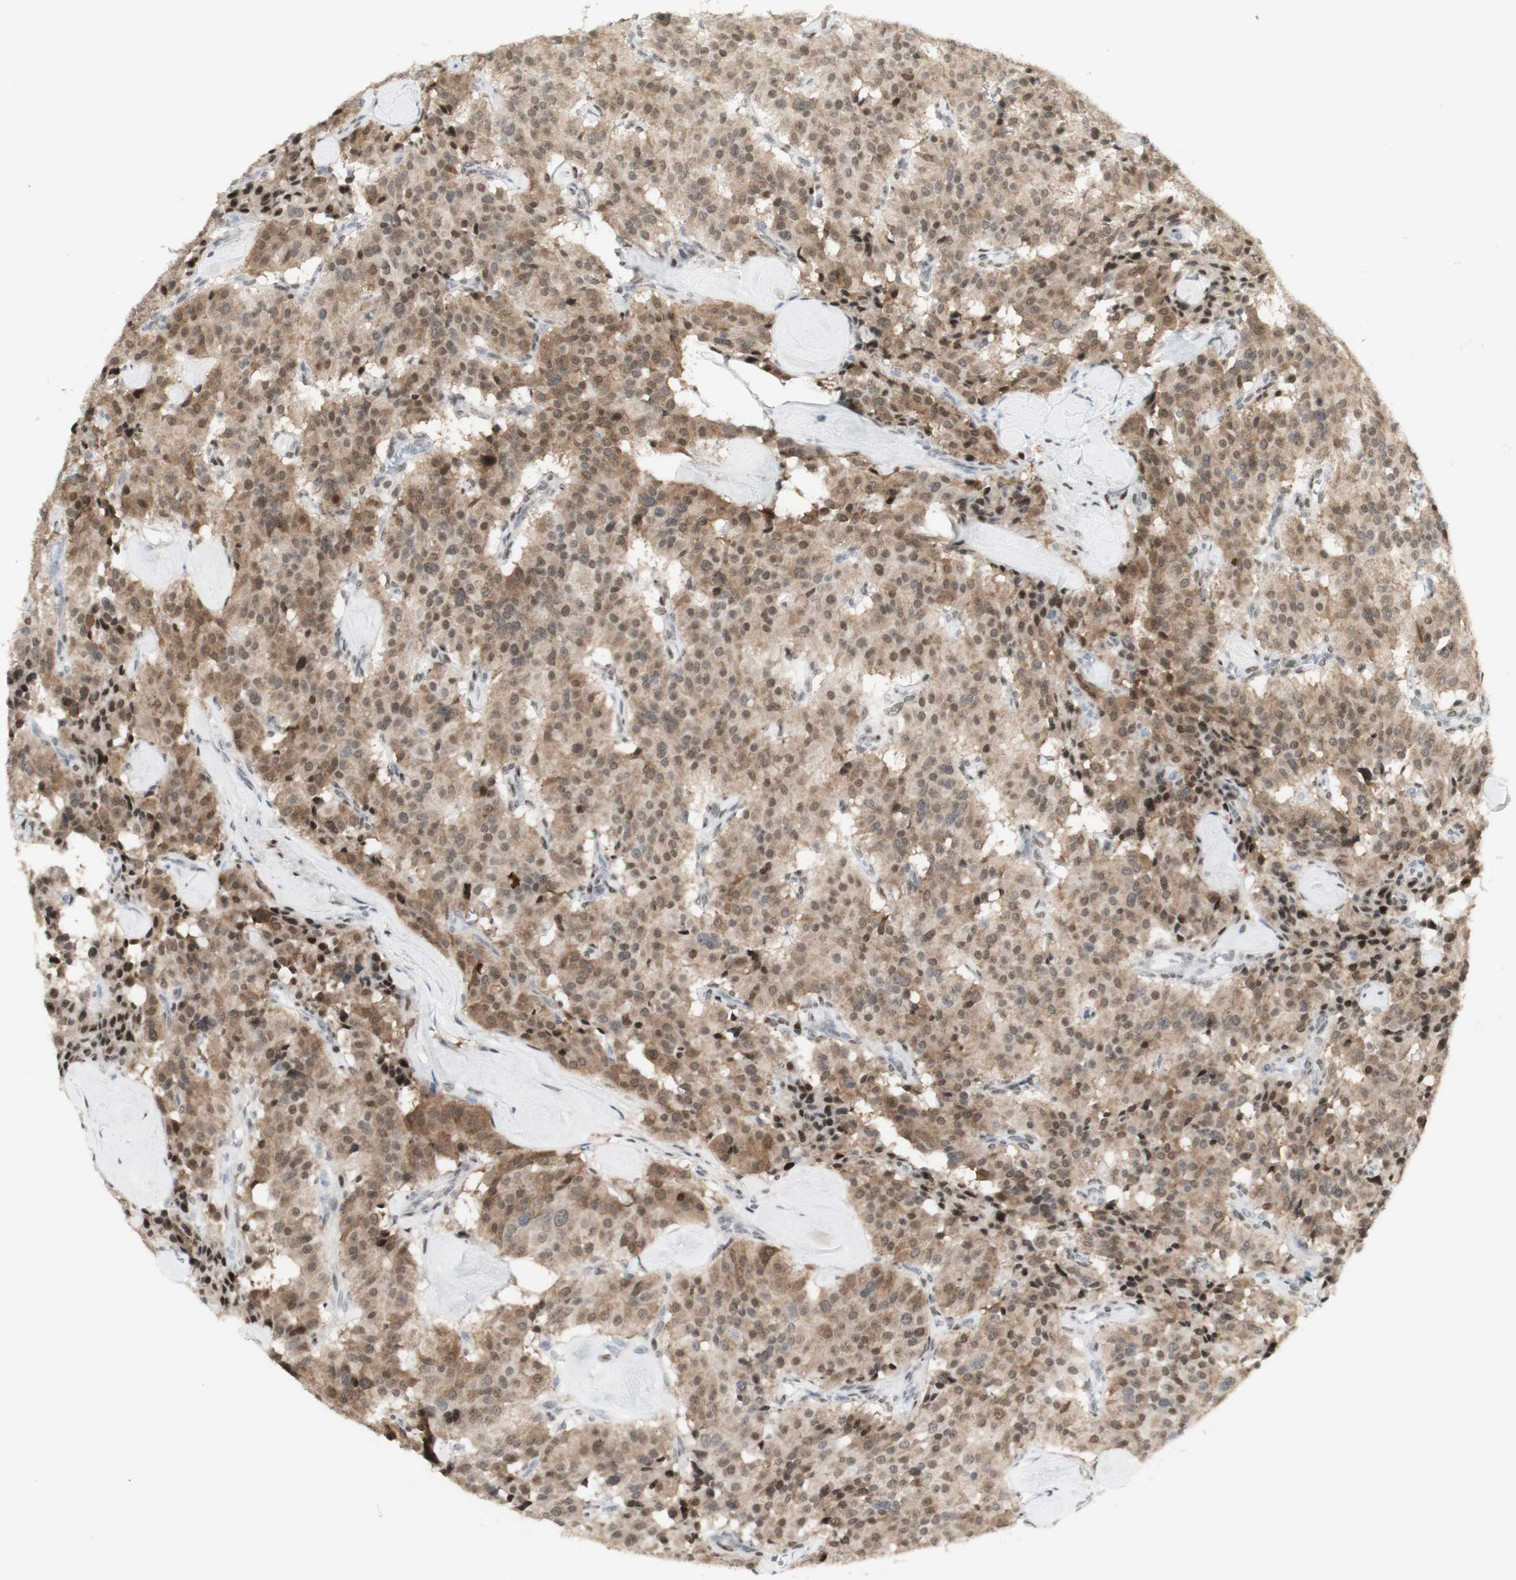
{"staining": {"intensity": "moderate", "quantity": ">75%", "location": "cytoplasmic/membranous,nuclear"}, "tissue": "carcinoid", "cell_type": "Tumor cells", "image_type": "cancer", "snomed": [{"axis": "morphology", "description": "Carcinoid, malignant, NOS"}, {"axis": "topography", "description": "Lung"}], "caption": "IHC (DAB) staining of carcinoid (malignant) shows moderate cytoplasmic/membranous and nuclear protein expression in approximately >75% of tumor cells.", "gene": "C1orf116", "patient": {"sex": "male", "age": 30}}